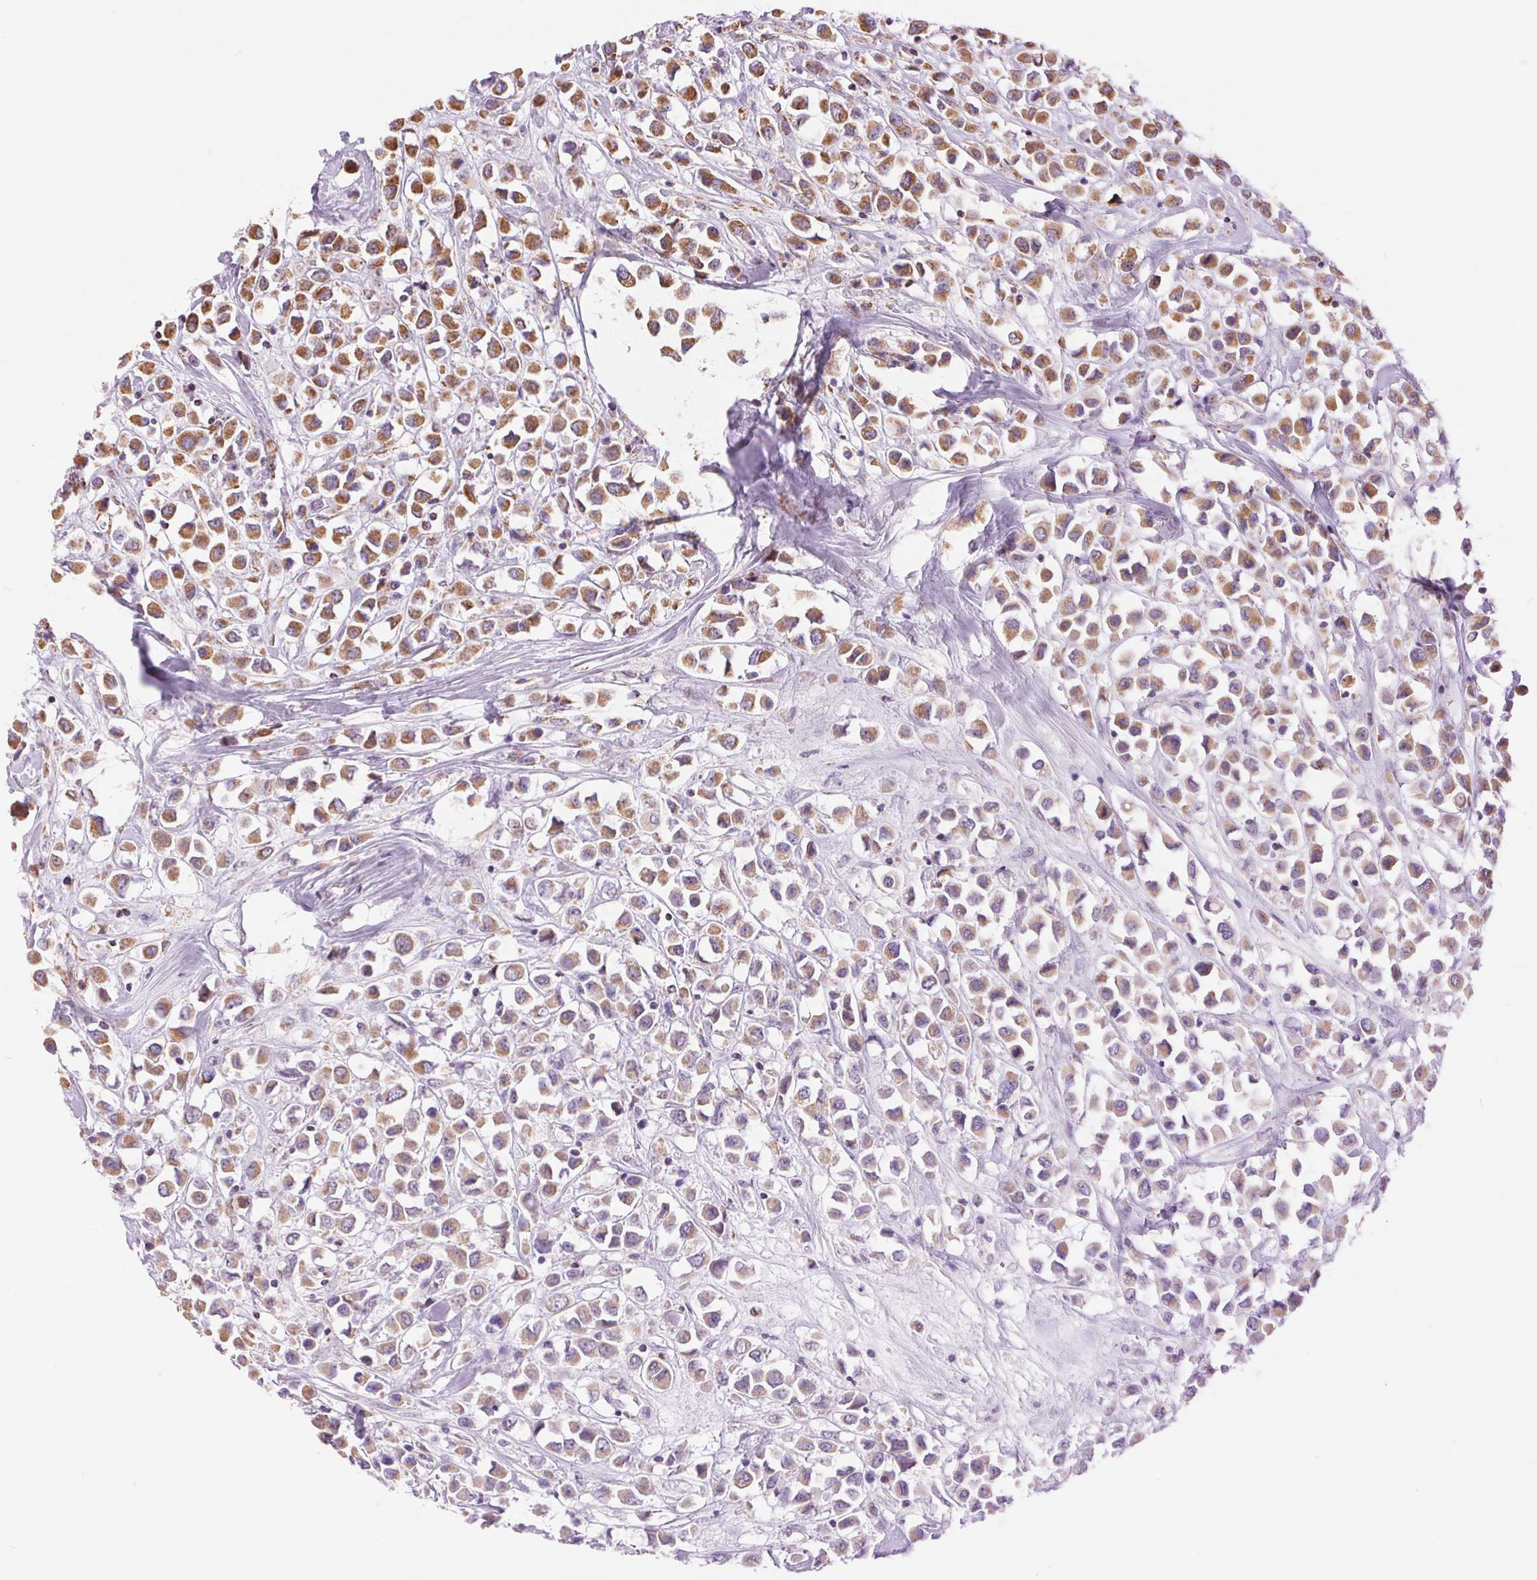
{"staining": {"intensity": "moderate", "quantity": ">75%", "location": "cytoplasmic/membranous"}, "tissue": "breast cancer", "cell_type": "Tumor cells", "image_type": "cancer", "snomed": [{"axis": "morphology", "description": "Duct carcinoma"}, {"axis": "topography", "description": "Breast"}], "caption": "An image of human breast cancer (invasive ductal carcinoma) stained for a protein displays moderate cytoplasmic/membranous brown staining in tumor cells.", "gene": "ATP5PB", "patient": {"sex": "female", "age": 61}}